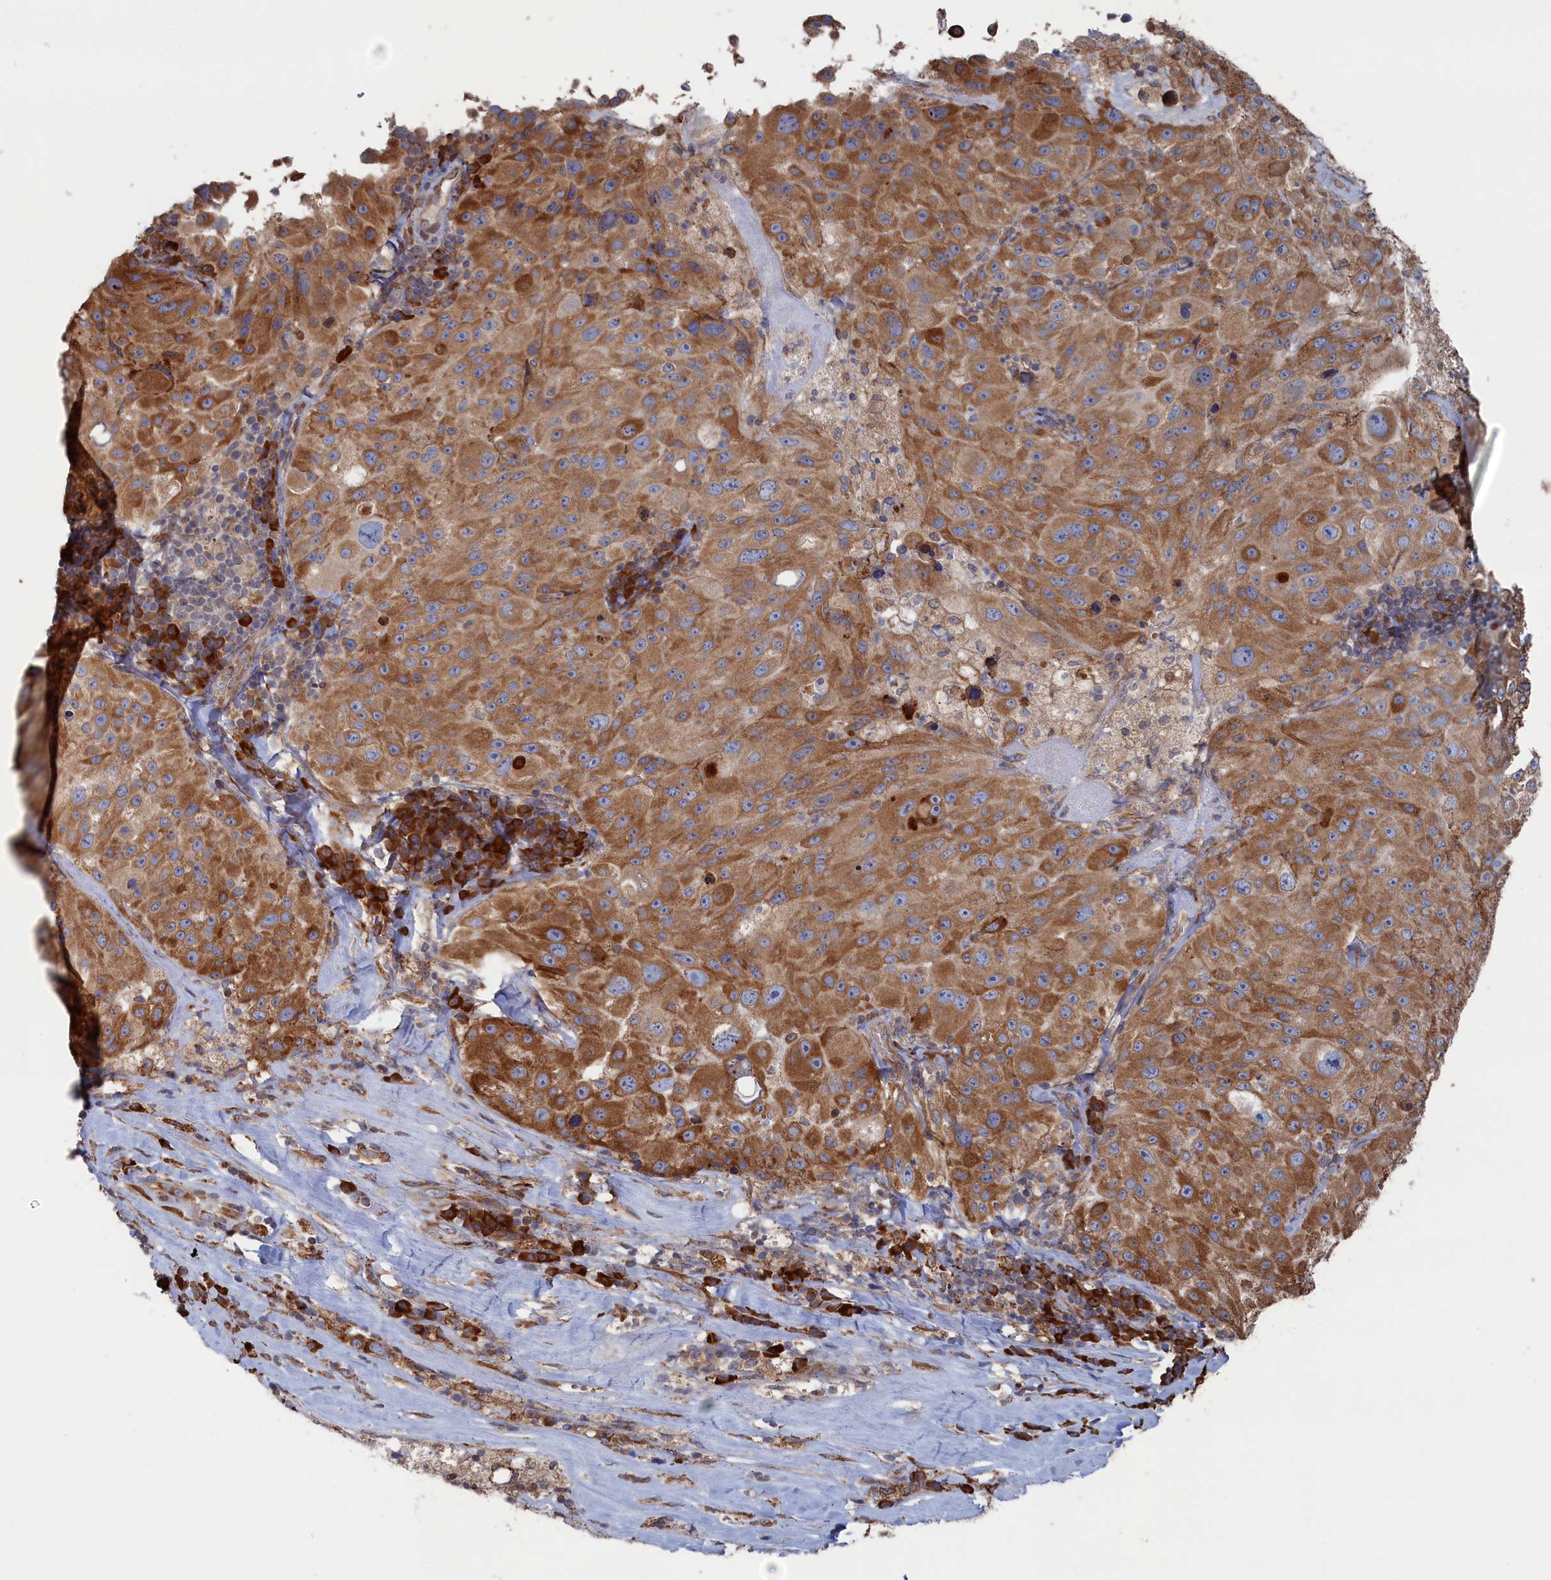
{"staining": {"intensity": "moderate", "quantity": ">75%", "location": "cytoplasmic/membranous"}, "tissue": "melanoma", "cell_type": "Tumor cells", "image_type": "cancer", "snomed": [{"axis": "morphology", "description": "Malignant melanoma, Metastatic site"}, {"axis": "topography", "description": "Lymph node"}], "caption": "Immunohistochemical staining of human malignant melanoma (metastatic site) reveals medium levels of moderate cytoplasmic/membranous expression in about >75% of tumor cells.", "gene": "BPIFB6", "patient": {"sex": "male", "age": 62}}